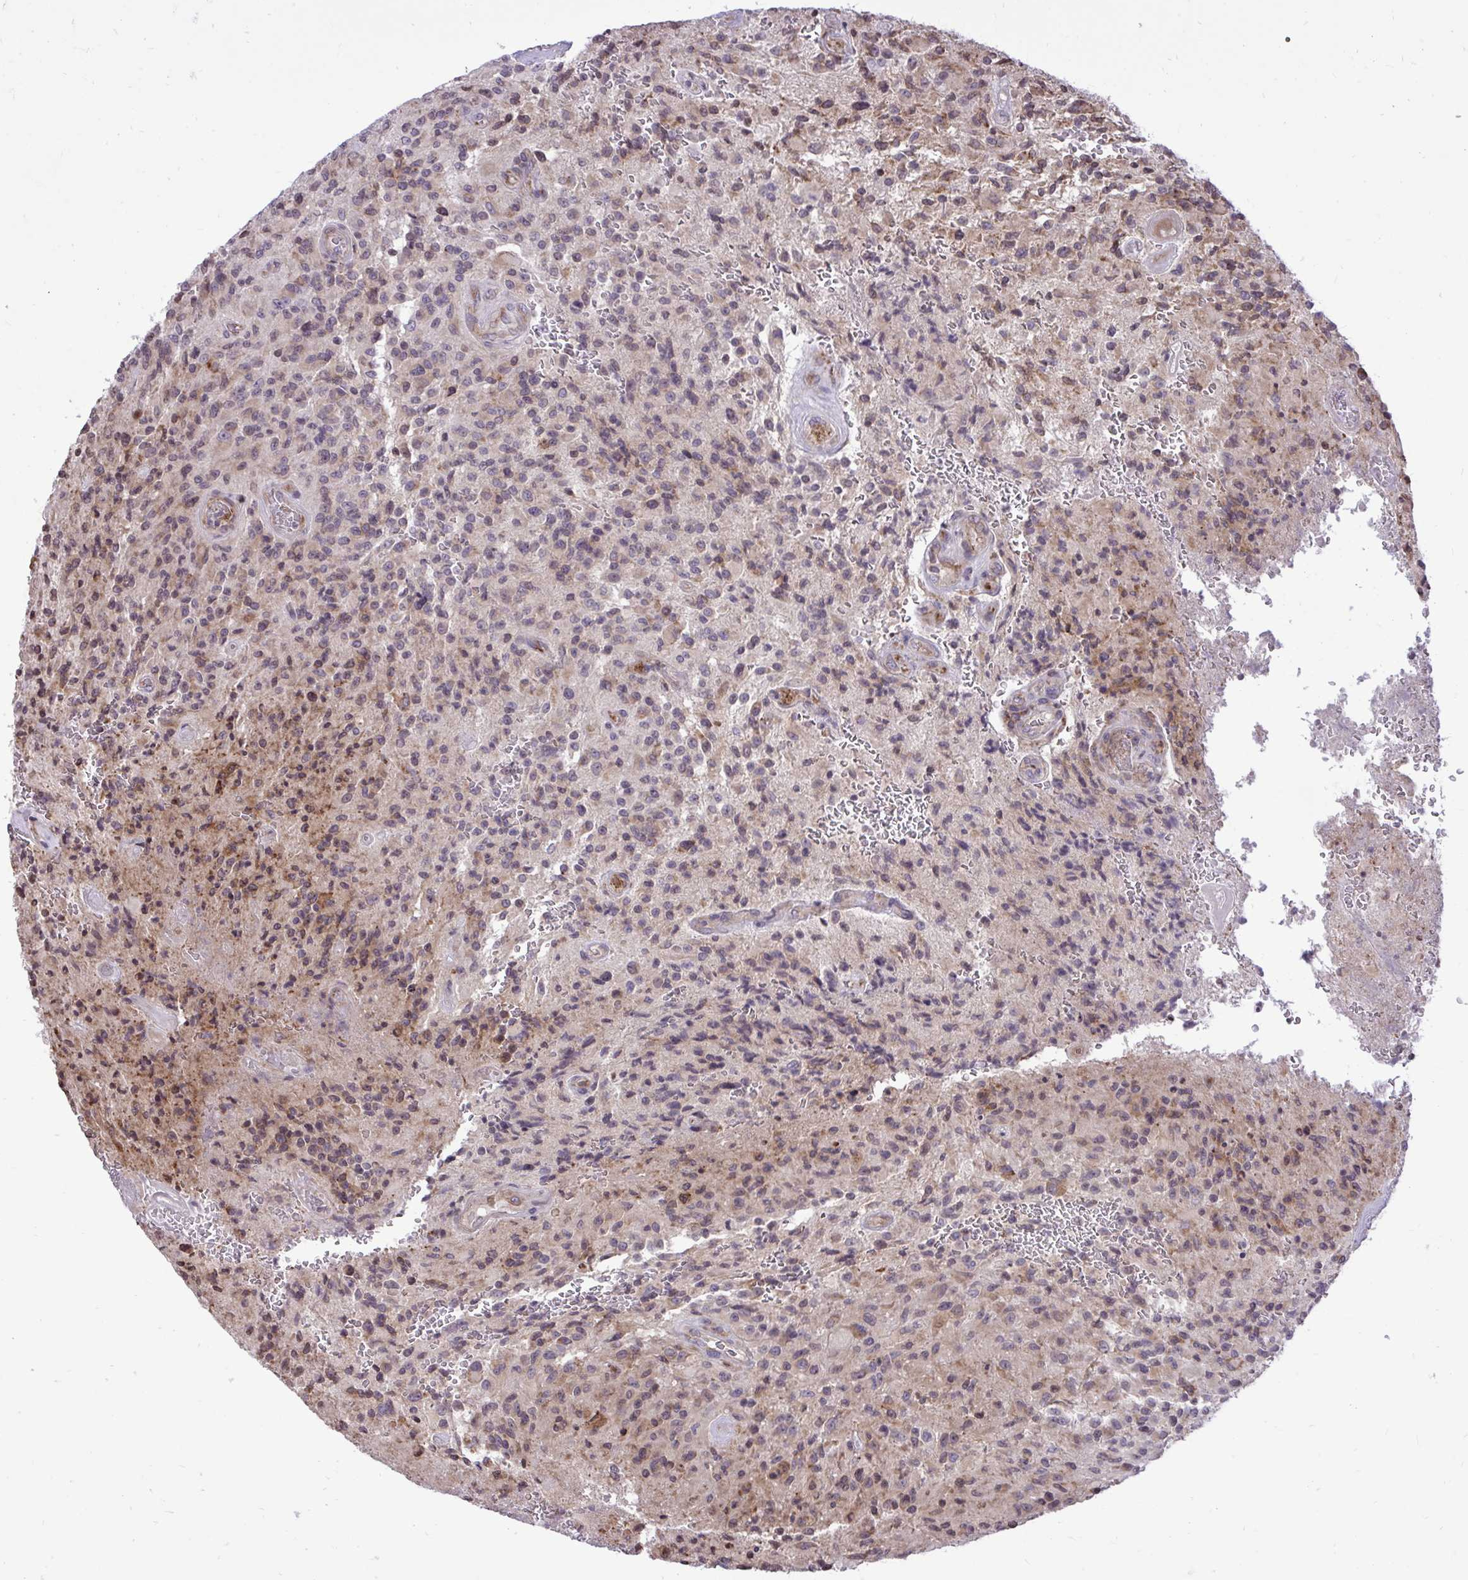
{"staining": {"intensity": "weak", "quantity": "25%-75%", "location": "cytoplasmic/membranous,nuclear"}, "tissue": "glioma", "cell_type": "Tumor cells", "image_type": "cancer", "snomed": [{"axis": "morphology", "description": "Normal tissue, NOS"}, {"axis": "morphology", "description": "Glioma, malignant, High grade"}, {"axis": "topography", "description": "Cerebral cortex"}], "caption": "About 25%-75% of tumor cells in human malignant glioma (high-grade) demonstrate weak cytoplasmic/membranous and nuclear protein staining as visualized by brown immunohistochemical staining.", "gene": "METTL9", "patient": {"sex": "male", "age": 56}}